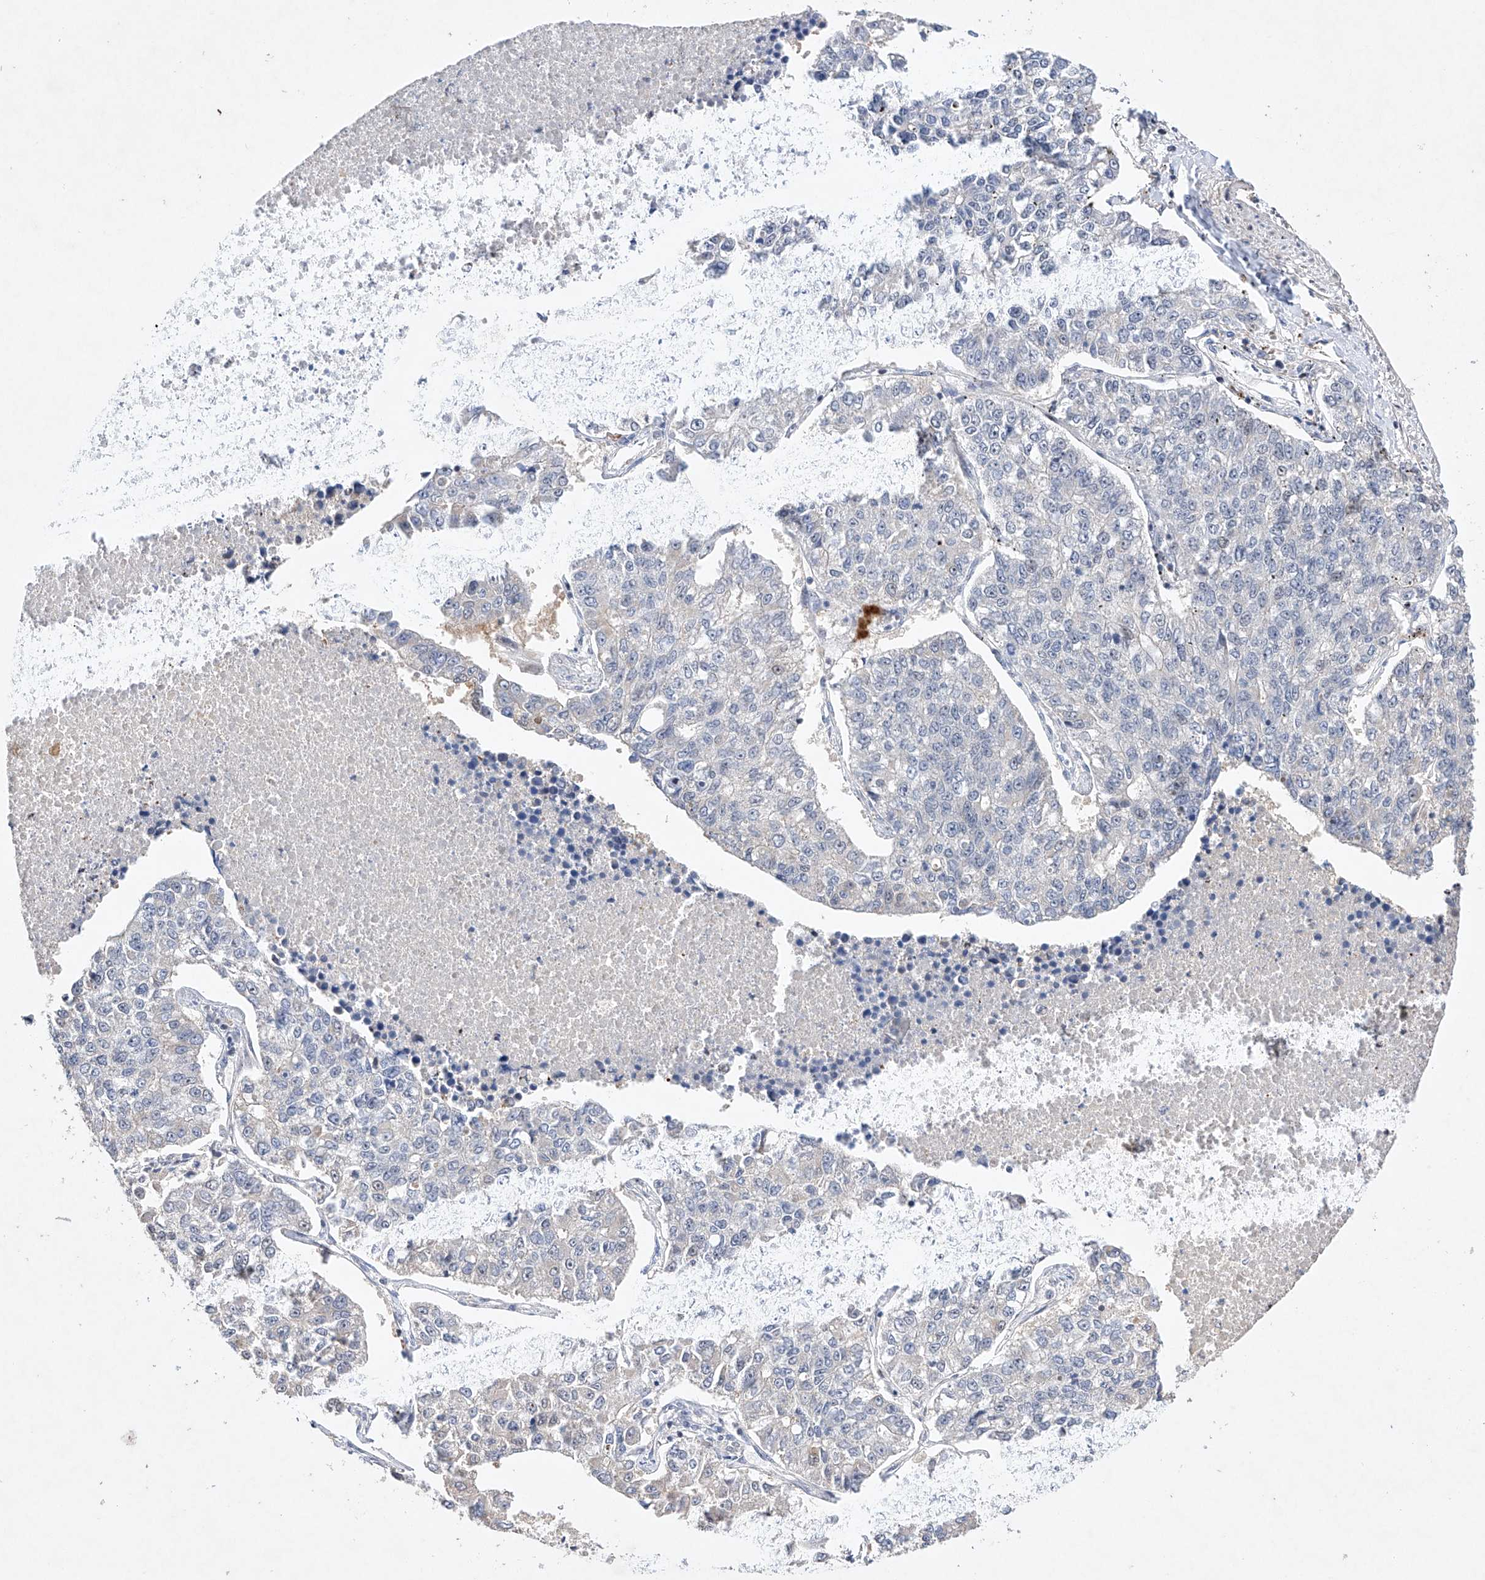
{"staining": {"intensity": "negative", "quantity": "none", "location": "none"}, "tissue": "lung cancer", "cell_type": "Tumor cells", "image_type": "cancer", "snomed": [{"axis": "morphology", "description": "Adenocarcinoma, NOS"}, {"axis": "topography", "description": "Lung"}], "caption": "DAB (3,3'-diaminobenzidine) immunohistochemical staining of human lung cancer (adenocarcinoma) displays no significant staining in tumor cells.", "gene": "AFG1L", "patient": {"sex": "male", "age": 49}}